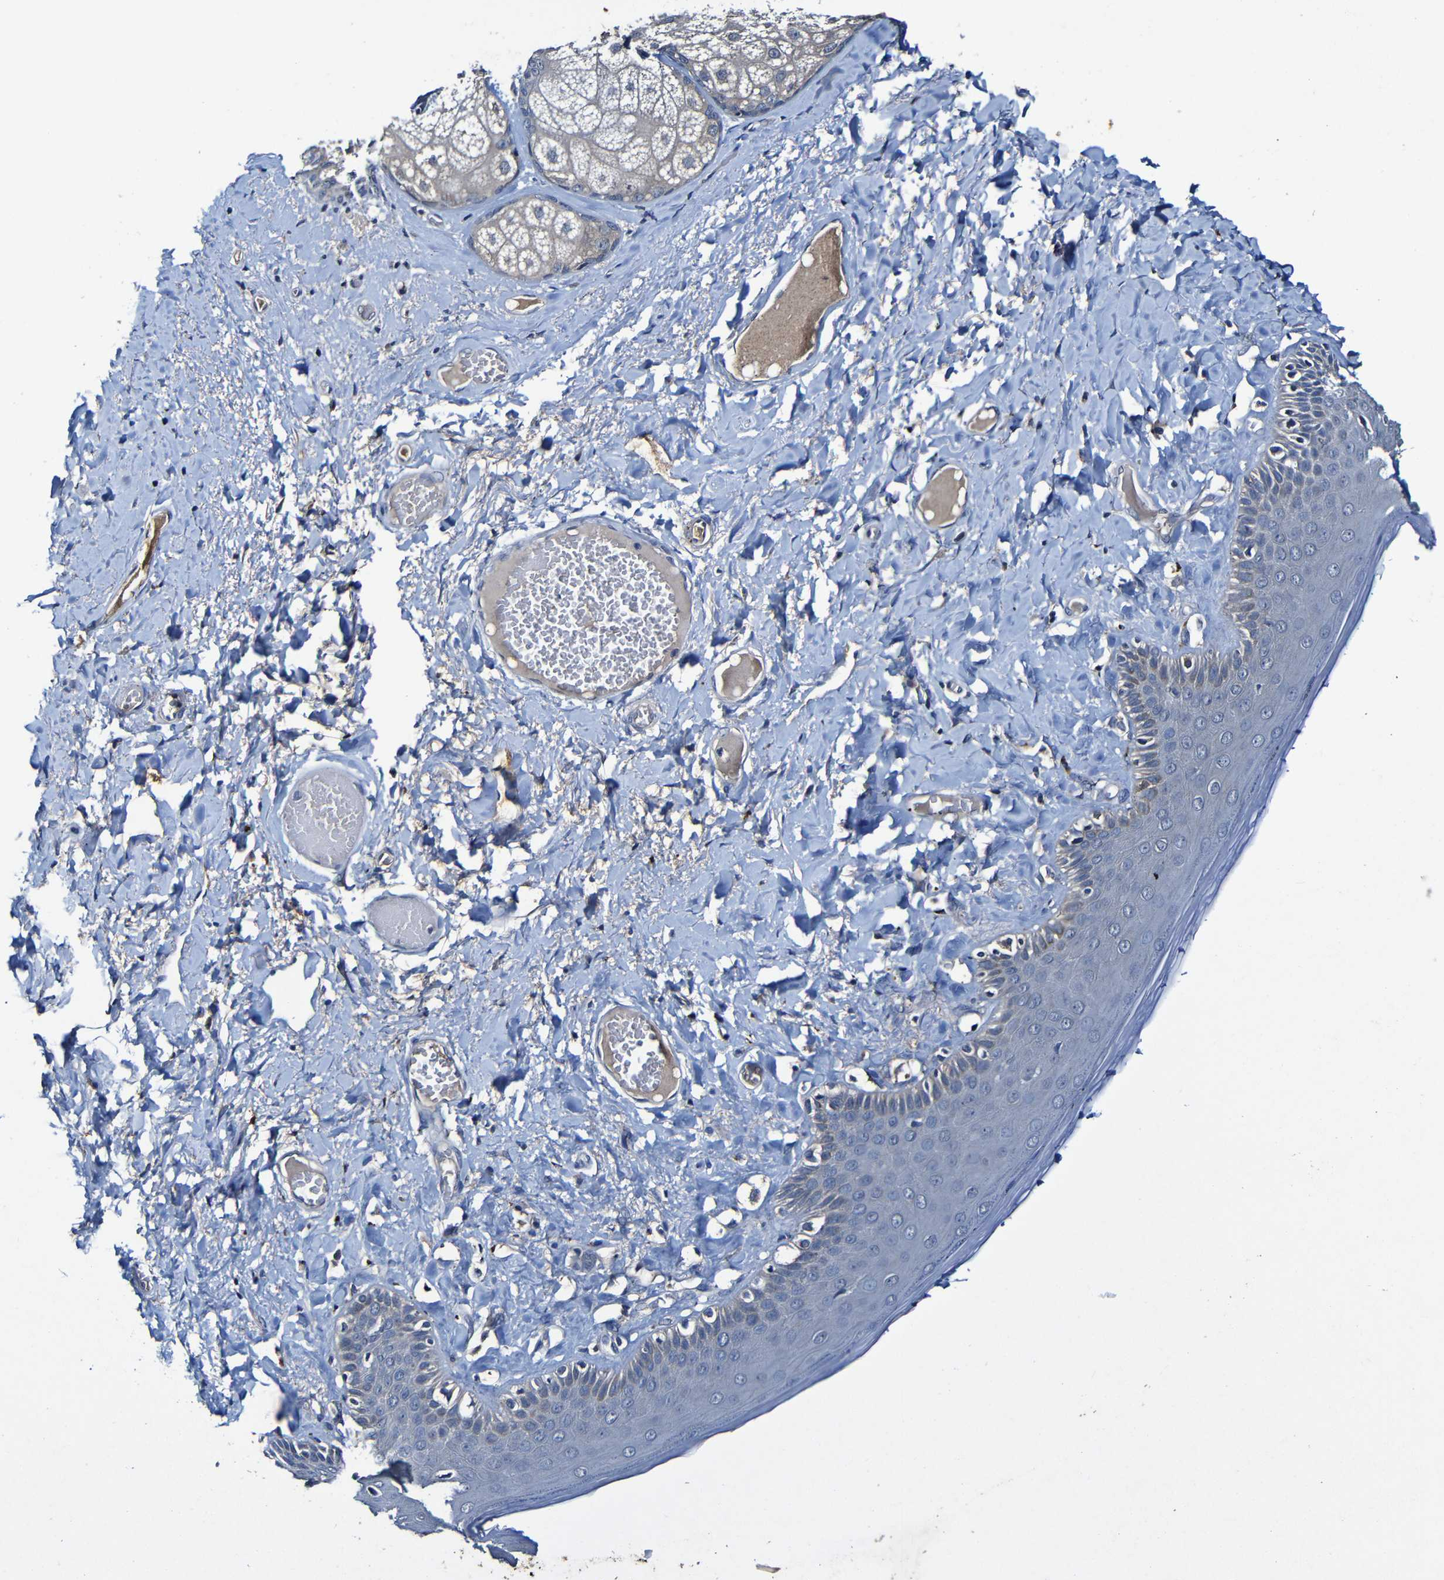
{"staining": {"intensity": "weak", "quantity": "<25%", "location": "cytoplasmic/membranous"}, "tissue": "skin", "cell_type": "Epidermal cells", "image_type": "normal", "snomed": [{"axis": "morphology", "description": "Normal tissue, NOS"}, {"axis": "topography", "description": "Anal"}], "caption": "This is a image of immunohistochemistry staining of normal skin, which shows no staining in epidermal cells. (Immunohistochemistry, brightfield microscopy, high magnification).", "gene": "LRRC70", "patient": {"sex": "male", "age": 69}}